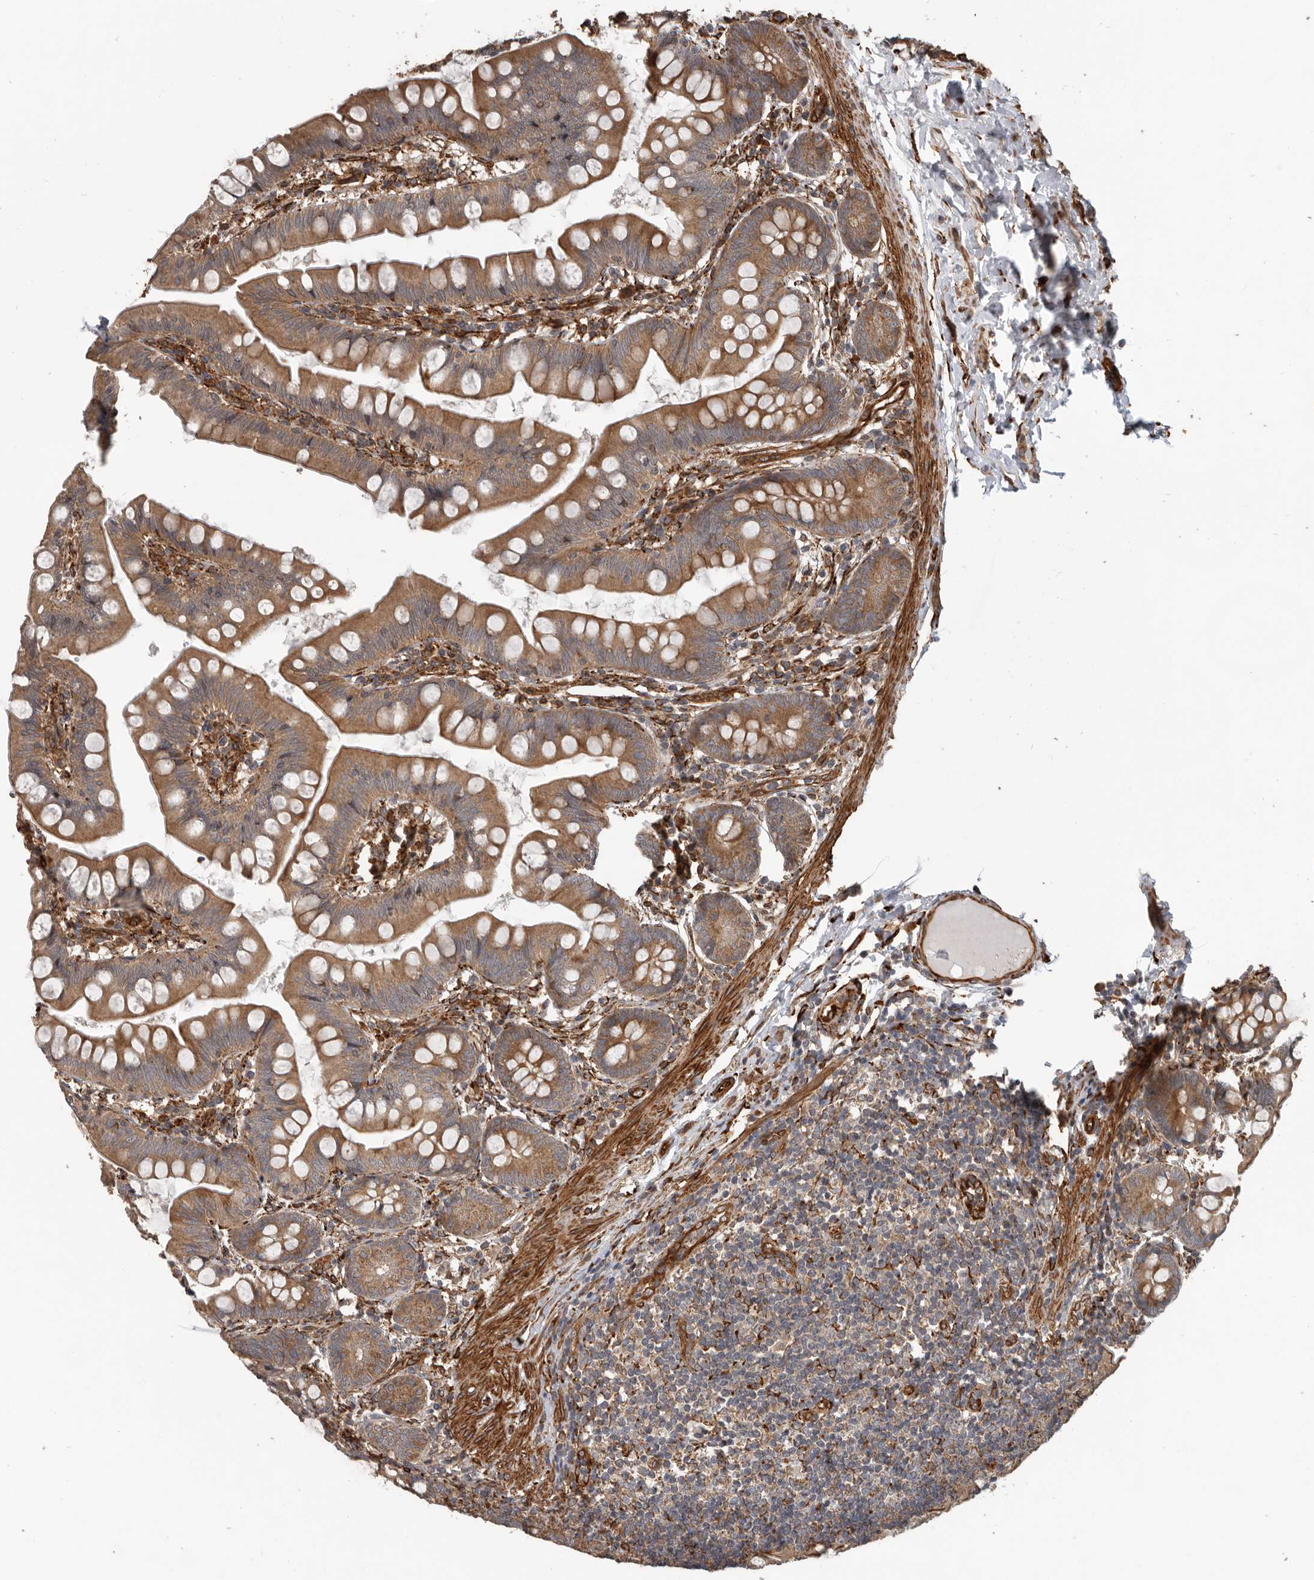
{"staining": {"intensity": "moderate", "quantity": ">75%", "location": "cytoplasmic/membranous"}, "tissue": "small intestine", "cell_type": "Glandular cells", "image_type": "normal", "snomed": [{"axis": "morphology", "description": "Normal tissue, NOS"}, {"axis": "topography", "description": "Small intestine"}], "caption": "High-magnification brightfield microscopy of benign small intestine stained with DAB (3,3'-diaminobenzidine) (brown) and counterstained with hematoxylin (blue). glandular cells exhibit moderate cytoplasmic/membranous staining is present in approximately>75% of cells.", "gene": "CEP350", "patient": {"sex": "male", "age": 7}}